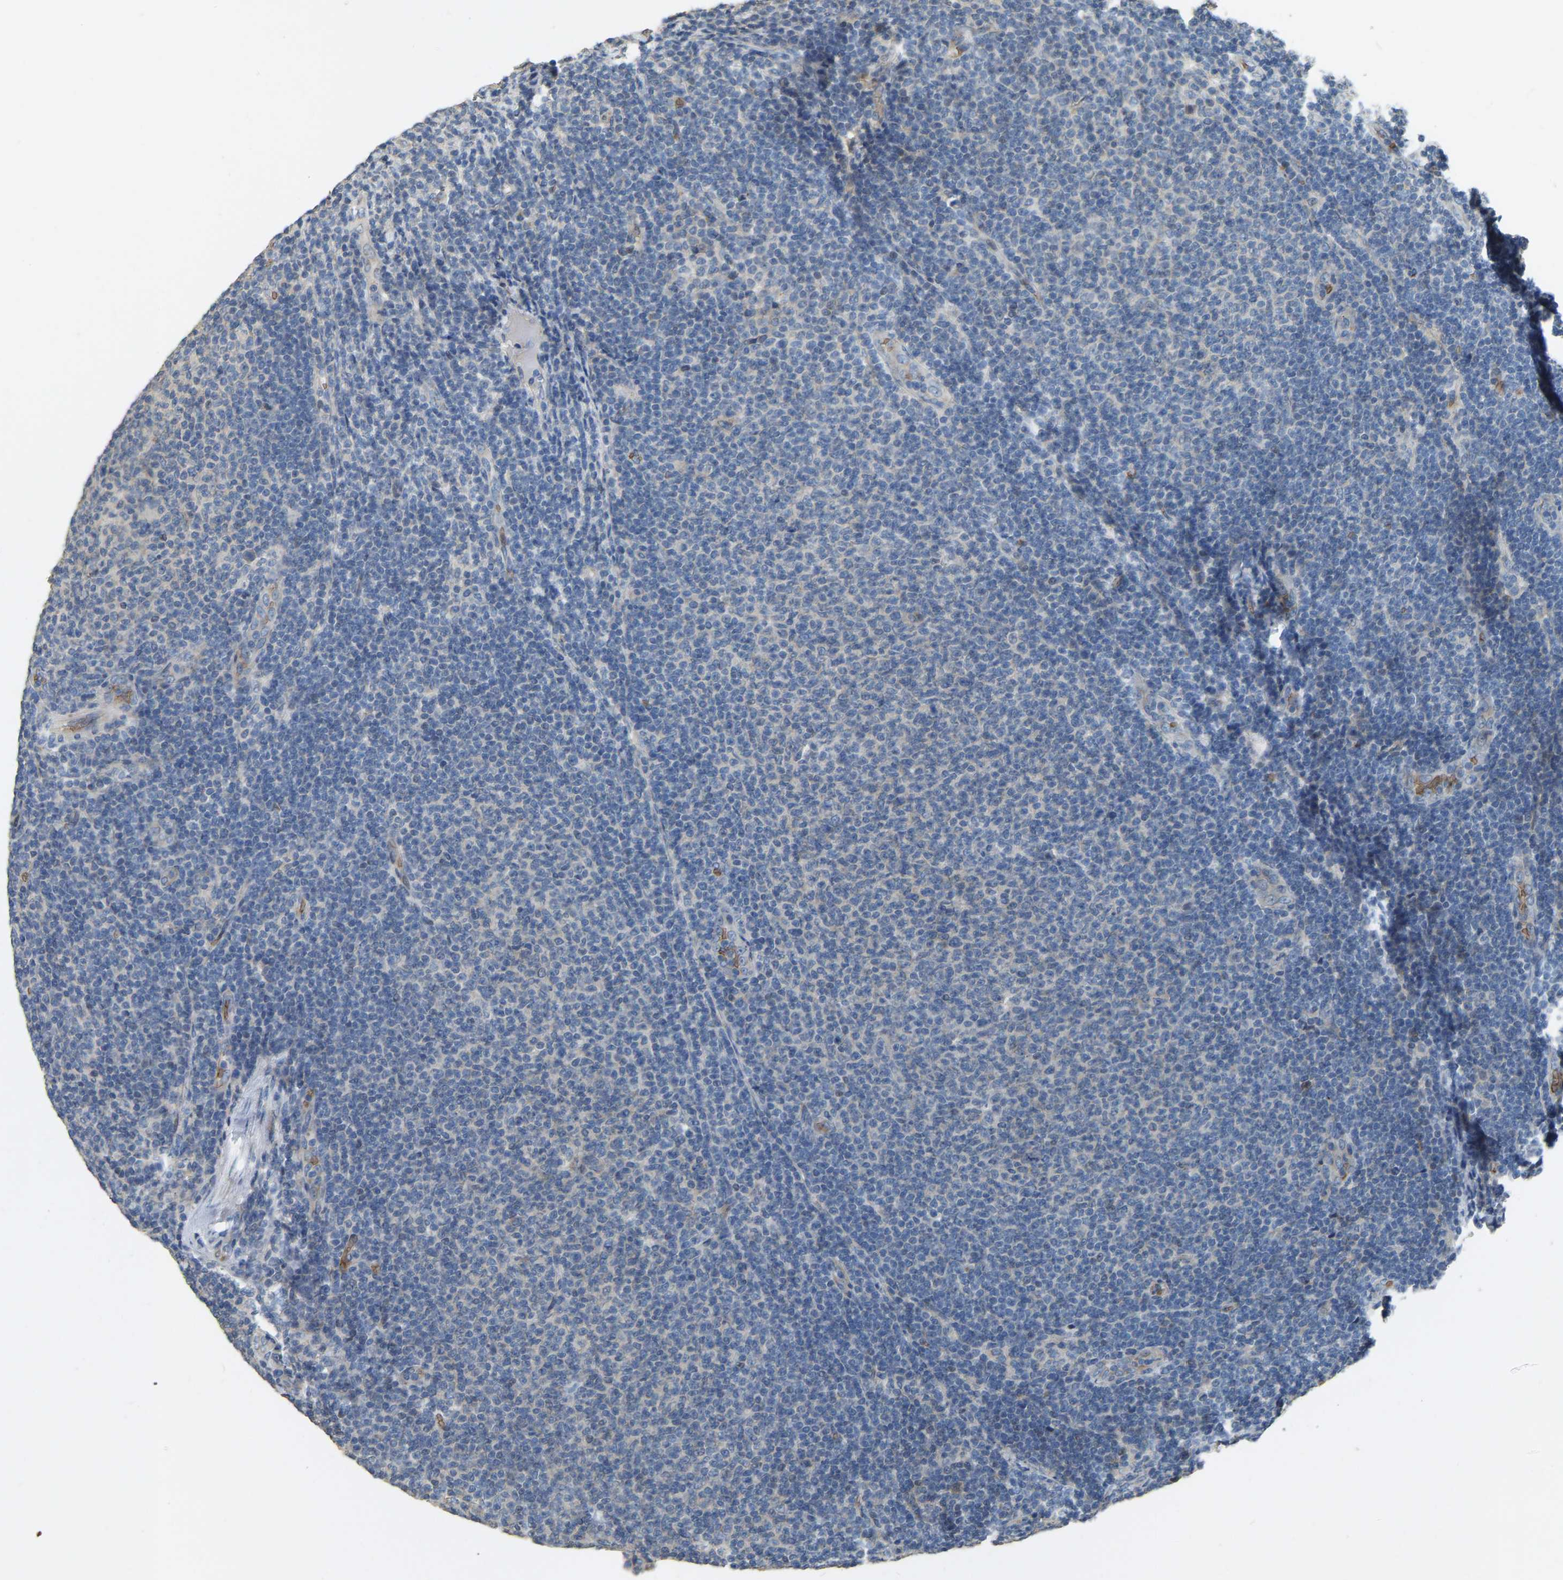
{"staining": {"intensity": "negative", "quantity": "none", "location": "none"}, "tissue": "lymphoma", "cell_type": "Tumor cells", "image_type": "cancer", "snomed": [{"axis": "morphology", "description": "Malignant lymphoma, non-Hodgkin's type, Low grade"}, {"axis": "topography", "description": "Lymph node"}], "caption": "This is a micrograph of IHC staining of lymphoma, which shows no staining in tumor cells.", "gene": "CFAP298", "patient": {"sex": "male", "age": 66}}